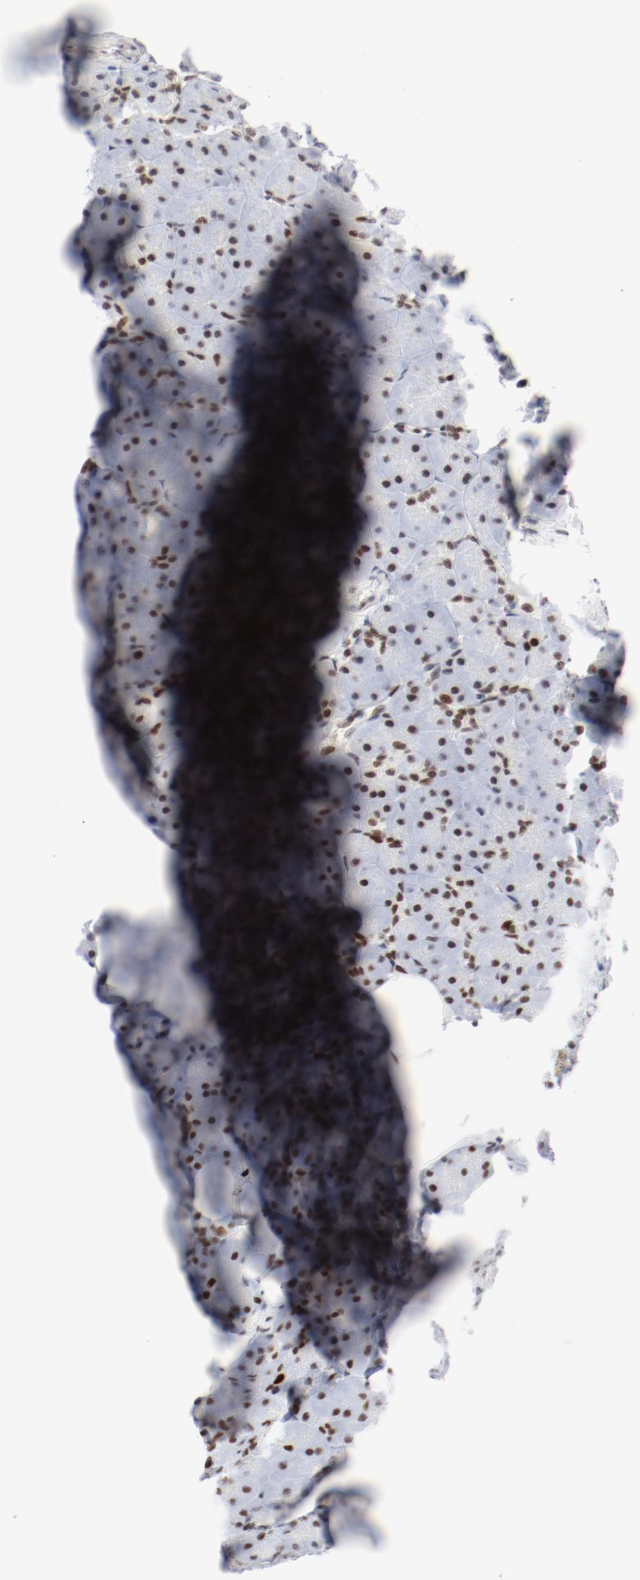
{"staining": {"intensity": "strong", "quantity": ">75%", "location": "nuclear"}, "tissue": "pancreas", "cell_type": "Exocrine glandular cells", "image_type": "normal", "snomed": [{"axis": "morphology", "description": "Normal tissue, NOS"}, {"axis": "topography", "description": "Pancreas"}], "caption": "IHC (DAB) staining of normal human pancreas reveals strong nuclear protein expression in about >75% of exocrine glandular cells.", "gene": "POLD1", "patient": {"sex": "male", "age": 66}}